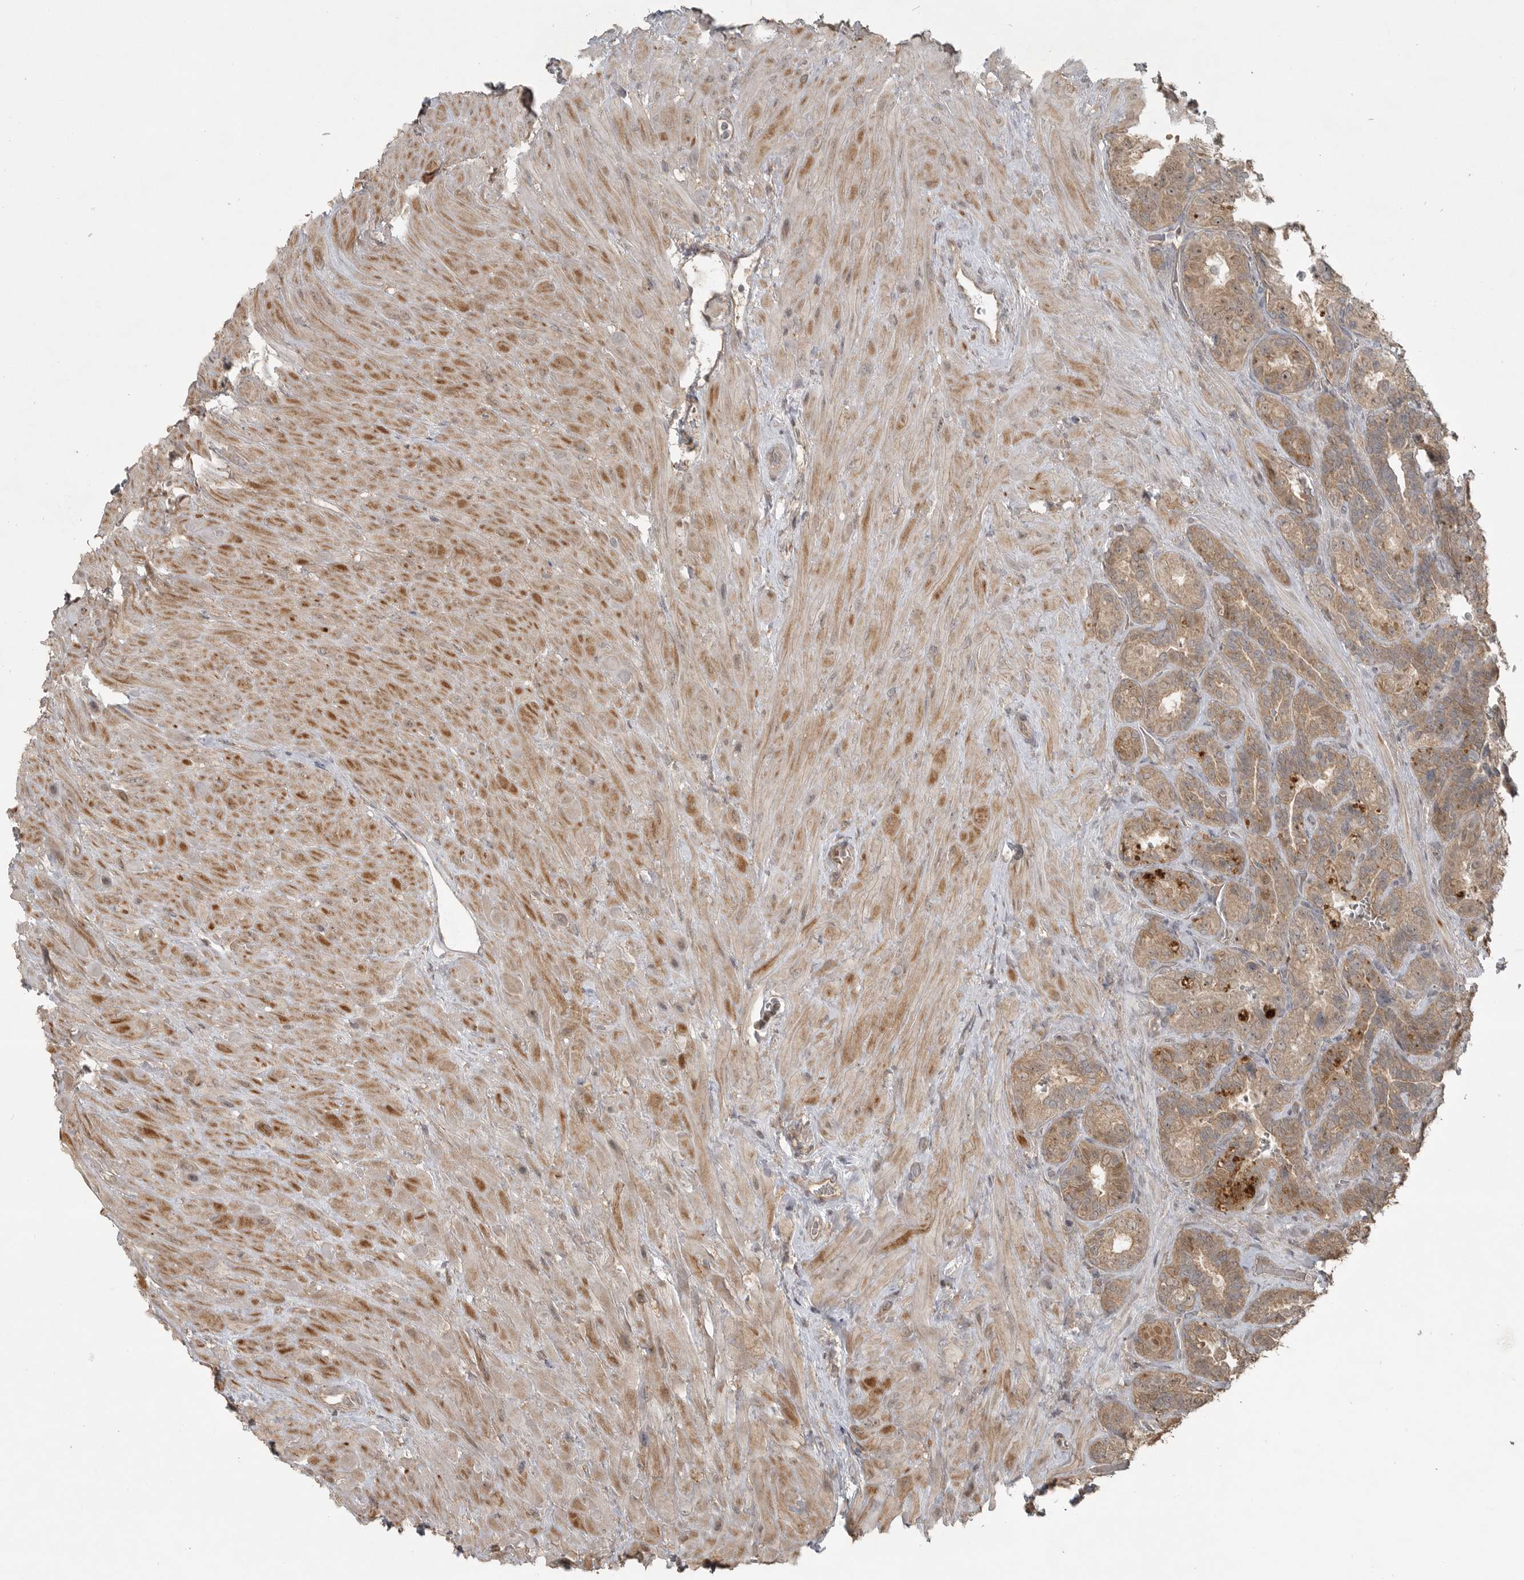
{"staining": {"intensity": "weak", "quantity": ">75%", "location": "cytoplasmic/membranous"}, "tissue": "seminal vesicle", "cell_type": "Glandular cells", "image_type": "normal", "snomed": [{"axis": "morphology", "description": "Normal tissue, NOS"}, {"axis": "topography", "description": "Prostate"}, {"axis": "topography", "description": "Seminal veicle"}], "caption": "Seminal vesicle stained with immunohistochemistry (IHC) shows weak cytoplasmic/membranous positivity in about >75% of glandular cells. (brown staining indicates protein expression, while blue staining denotes nuclei).", "gene": "LLGL1", "patient": {"sex": "male", "age": 67}}